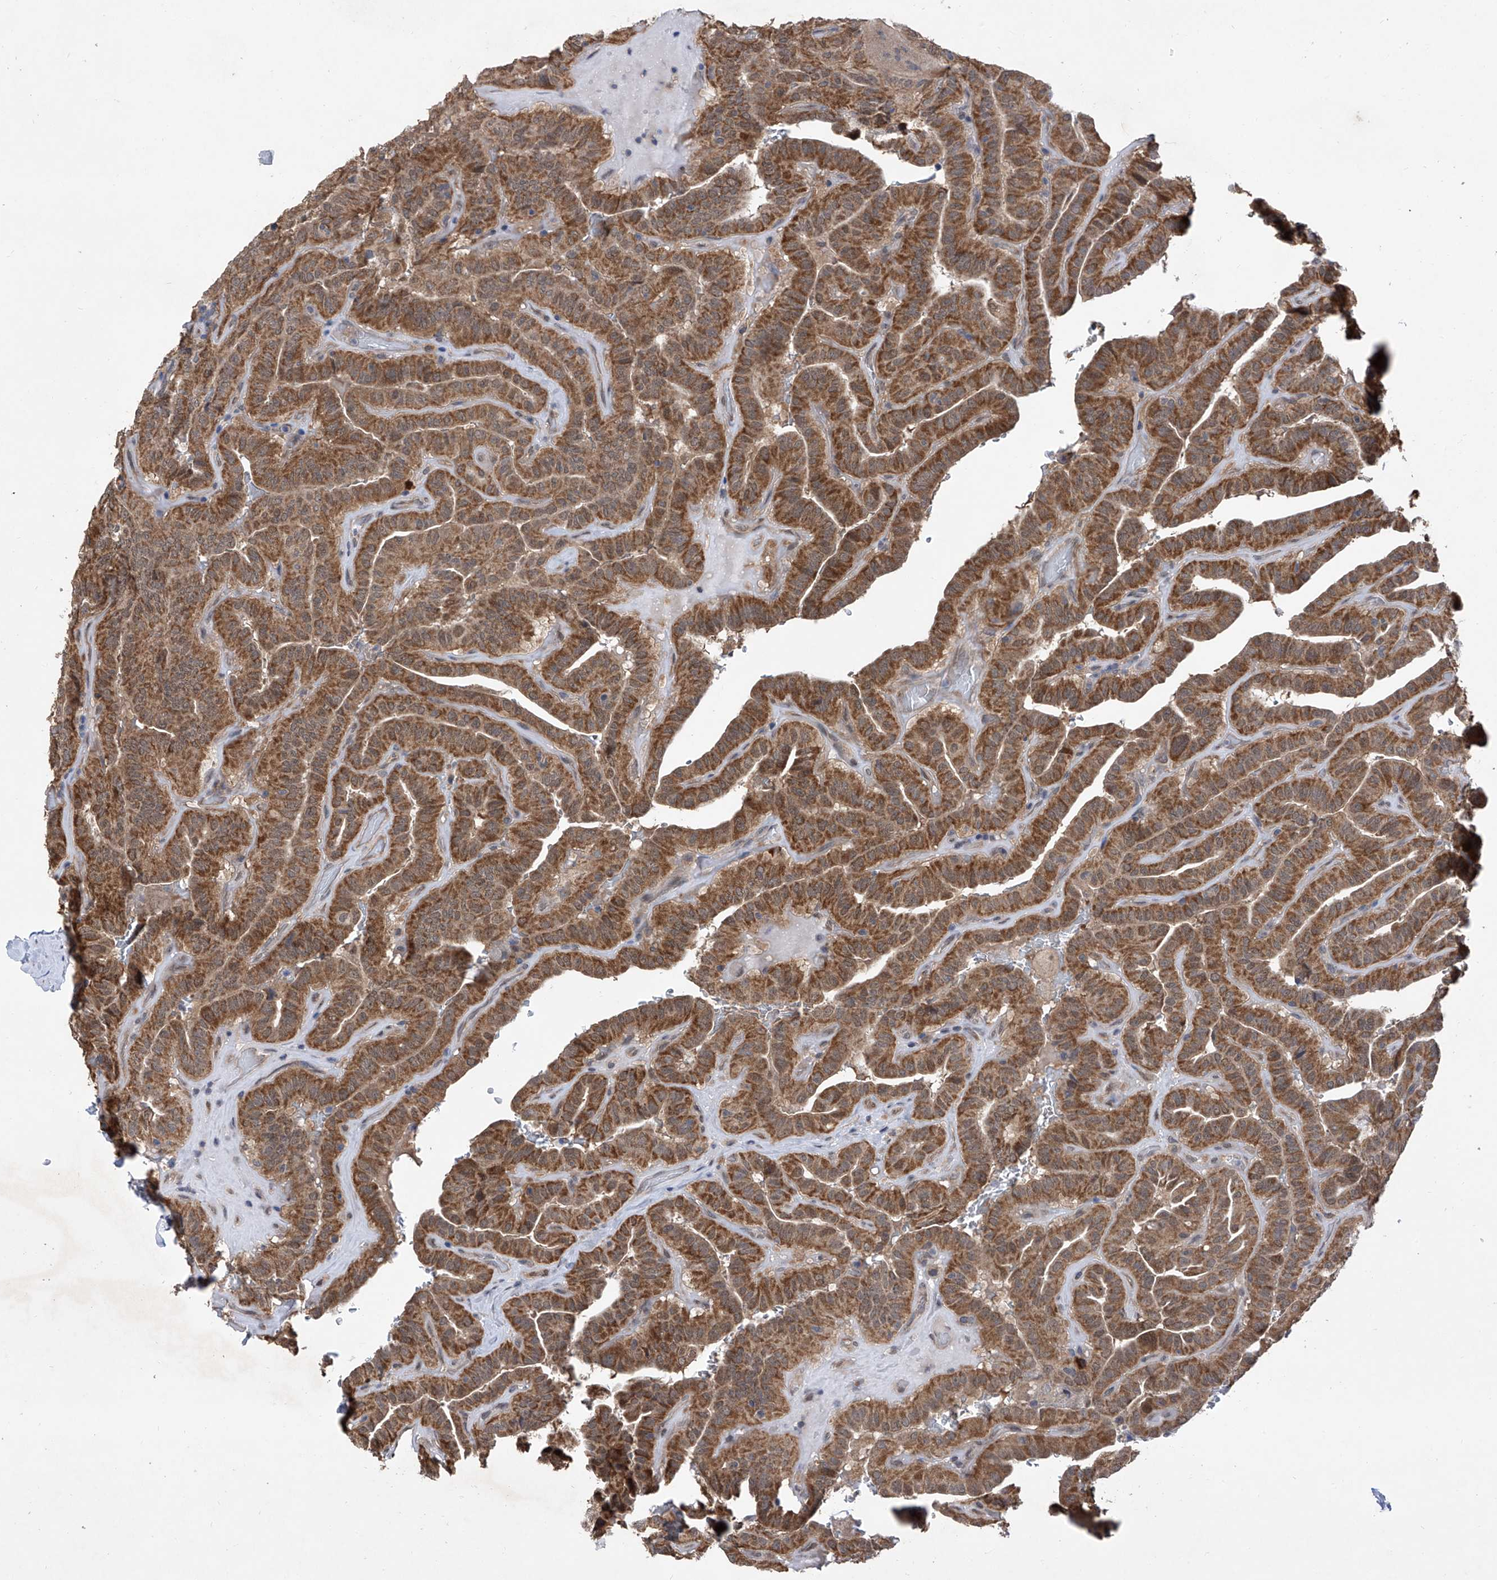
{"staining": {"intensity": "moderate", "quantity": ">75%", "location": "cytoplasmic/membranous"}, "tissue": "thyroid cancer", "cell_type": "Tumor cells", "image_type": "cancer", "snomed": [{"axis": "morphology", "description": "Papillary adenocarcinoma, NOS"}, {"axis": "topography", "description": "Thyroid gland"}], "caption": "There is medium levels of moderate cytoplasmic/membranous staining in tumor cells of thyroid cancer (papillary adenocarcinoma), as demonstrated by immunohistochemical staining (brown color).", "gene": "USP45", "patient": {"sex": "male", "age": 77}}